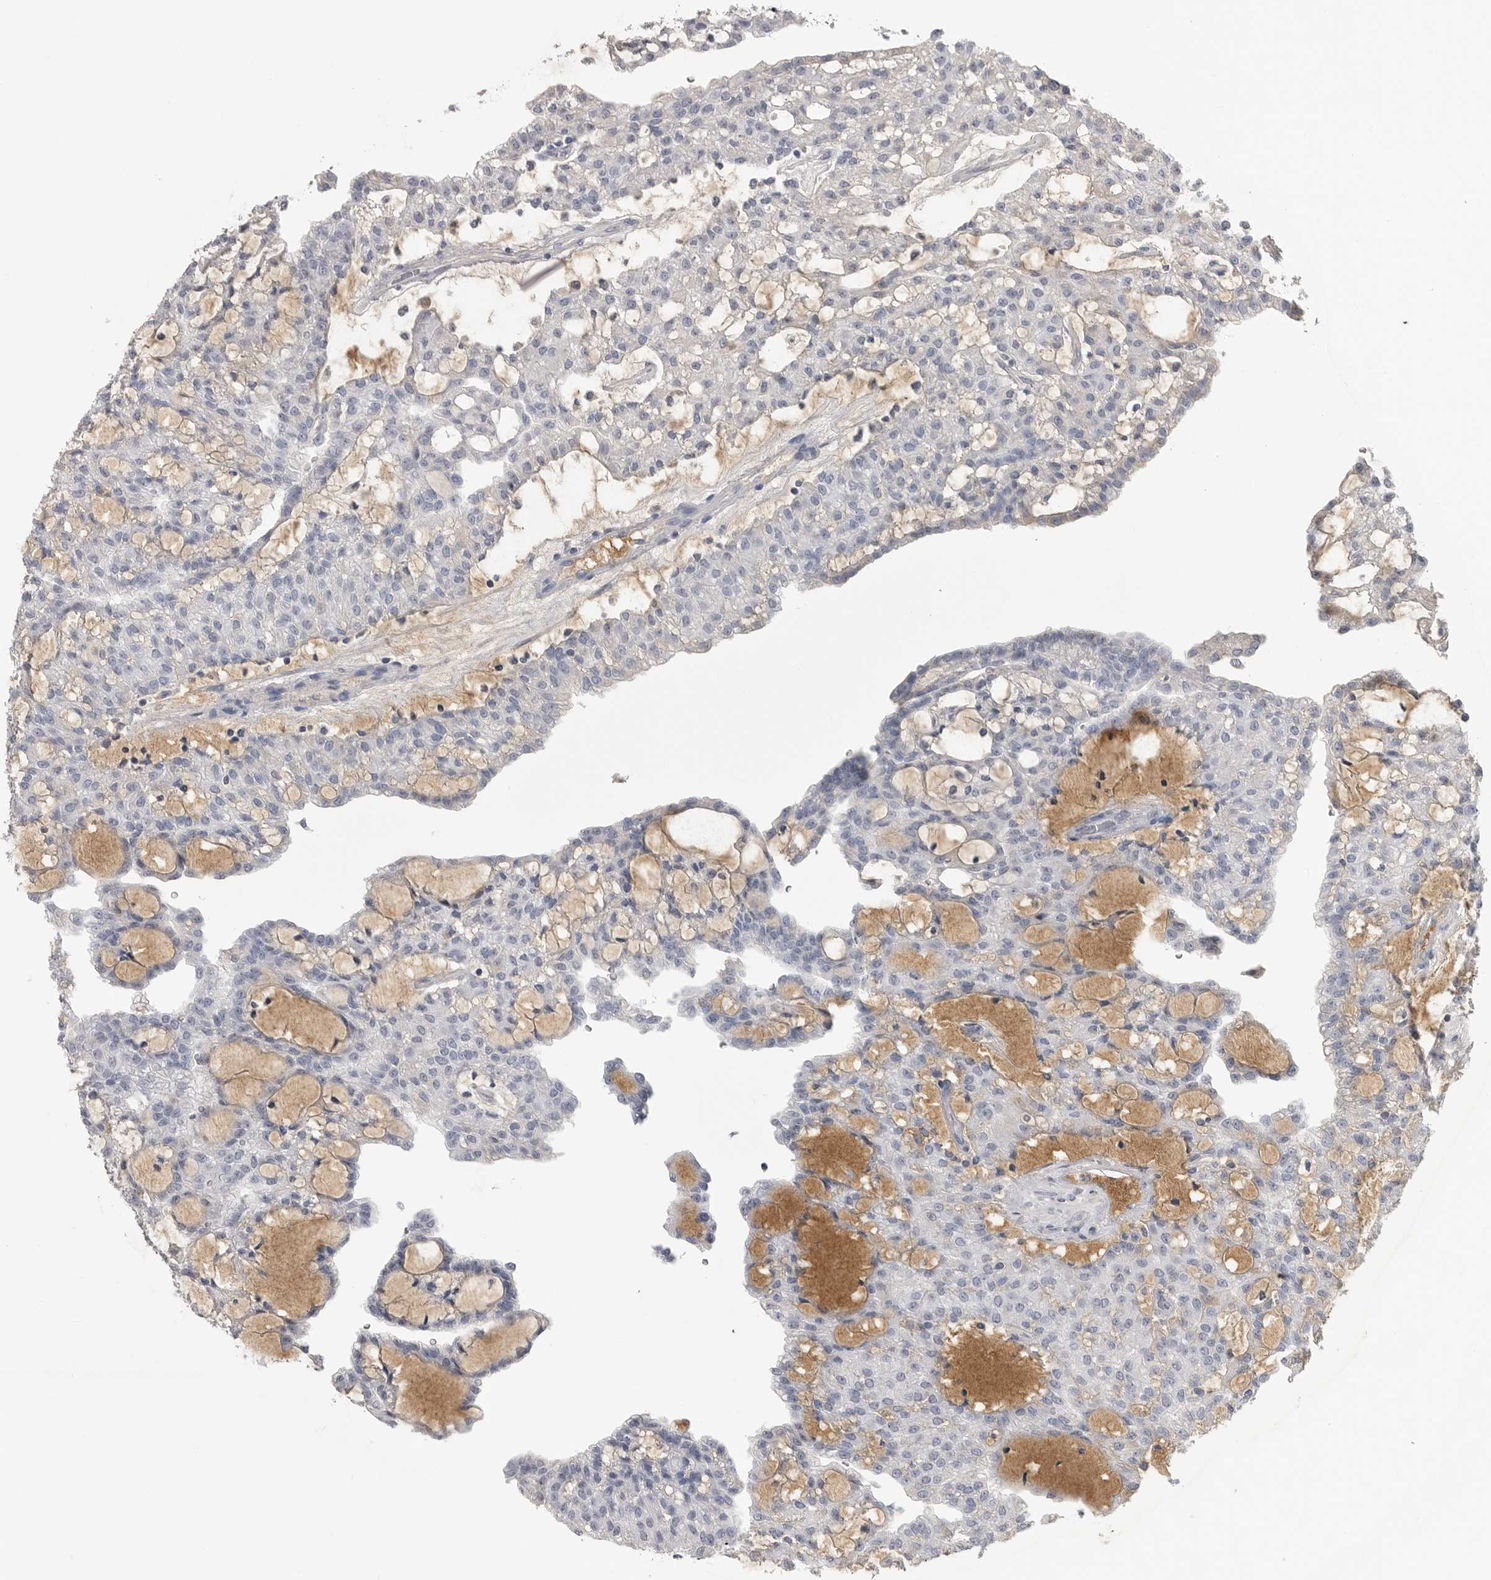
{"staining": {"intensity": "negative", "quantity": "none", "location": "none"}, "tissue": "renal cancer", "cell_type": "Tumor cells", "image_type": "cancer", "snomed": [{"axis": "morphology", "description": "Adenocarcinoma, NOS"}, {"axis": "topography", "description": "Kidney"}], "caption": "This is an IHC photomicrograph of adenocarcinoma (renal). There is no positivity in tumor cells.", "gene": "AHSG", "patient": {"sex": "male", "age": 63}}